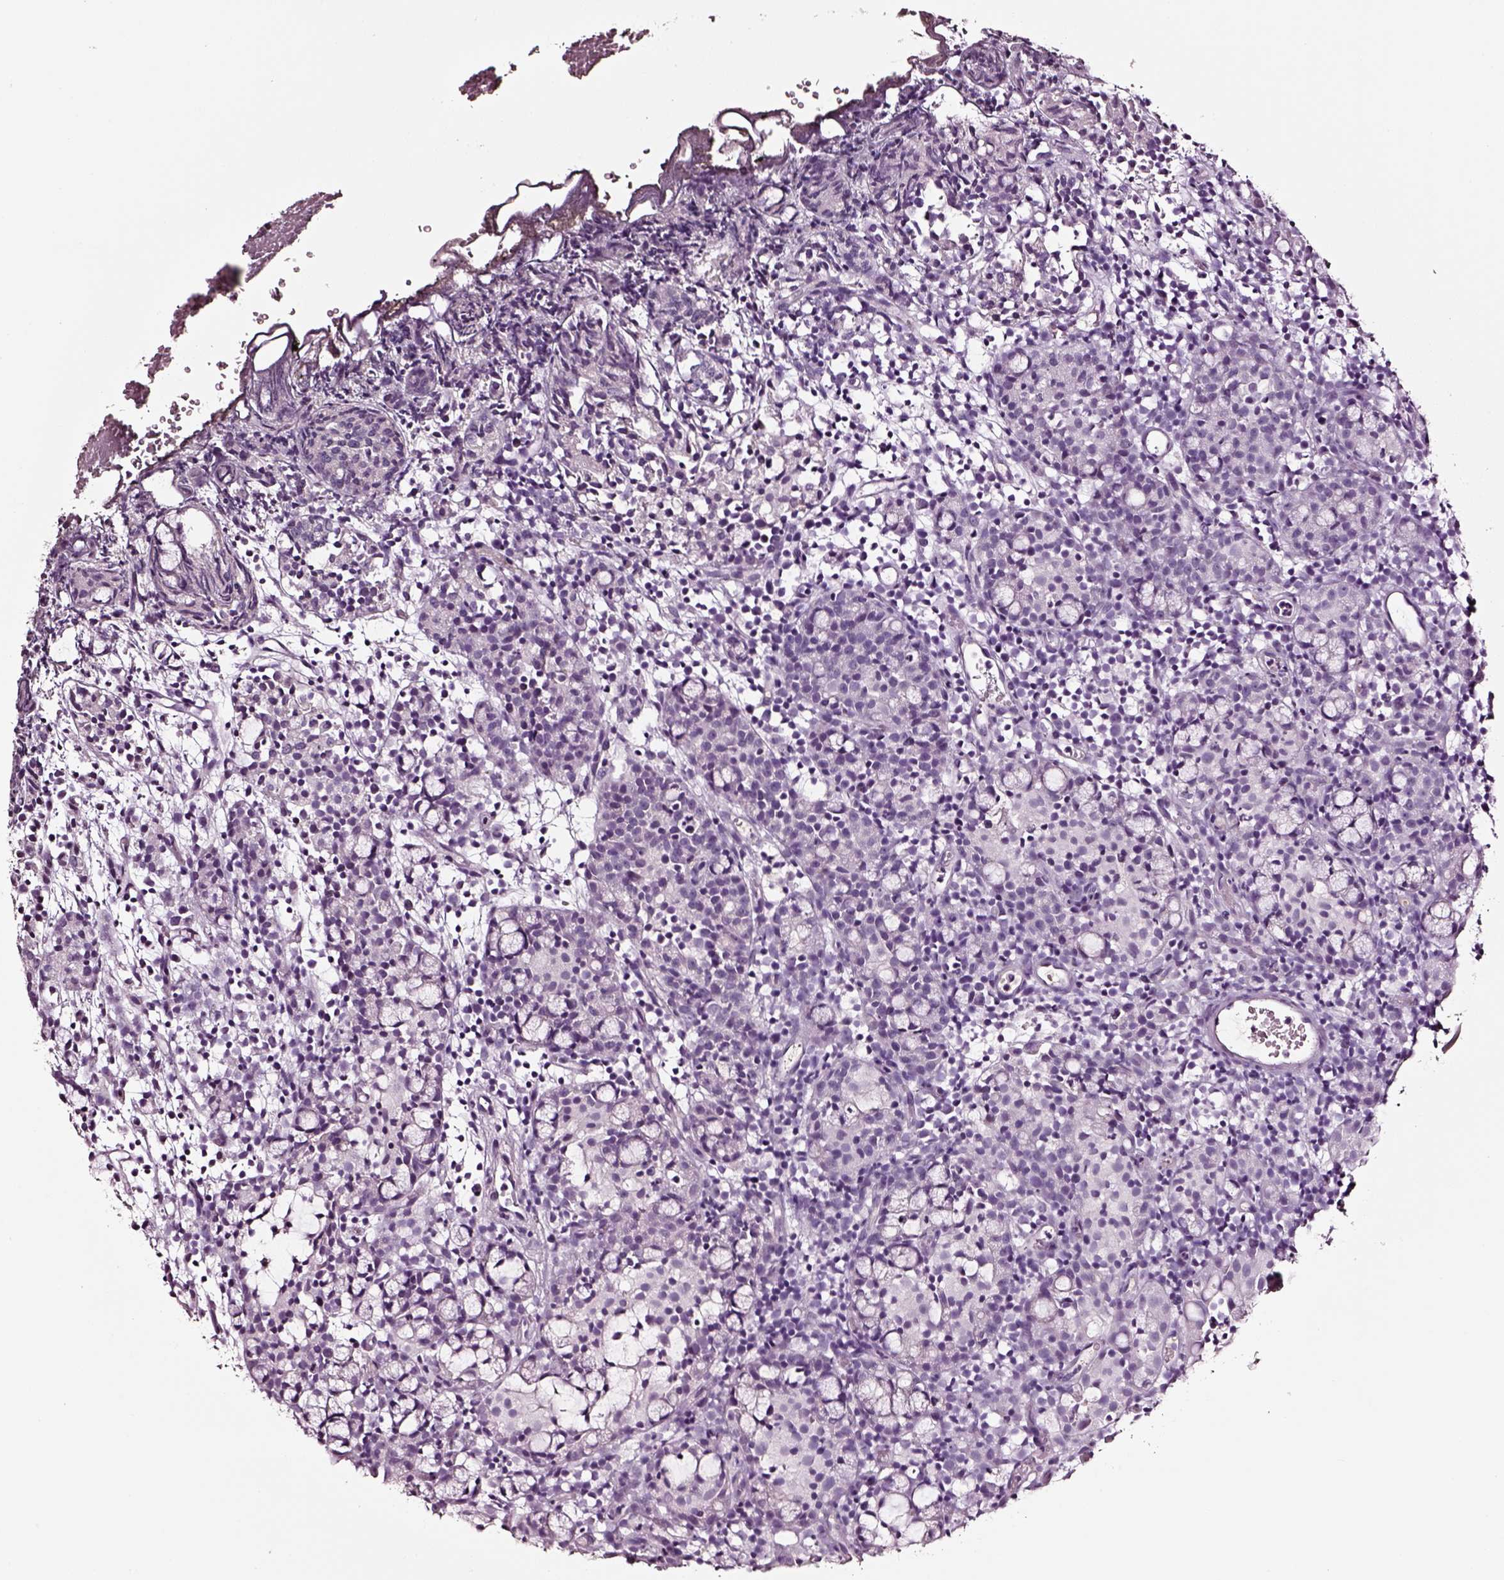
{"staining": {"intensity": "negative", "quantity": "none", "location": "none"}, "tissue": "prostate cancer", "cell_type": "Tumor cells", "image_type": "cancer", "snomed": [{"axis": "morphology", "description": "Adenocarcinoma, High grade"}, {"axis": "topography", "description": "Prostate"}], "caption": "Immunohistochemistry (IHC) of human high-grade adenocarcinoma (prostate) displays no positivity in tumor cells.", "gene": "SMIM17", "patient": {"sex": "male", "age": 53}}